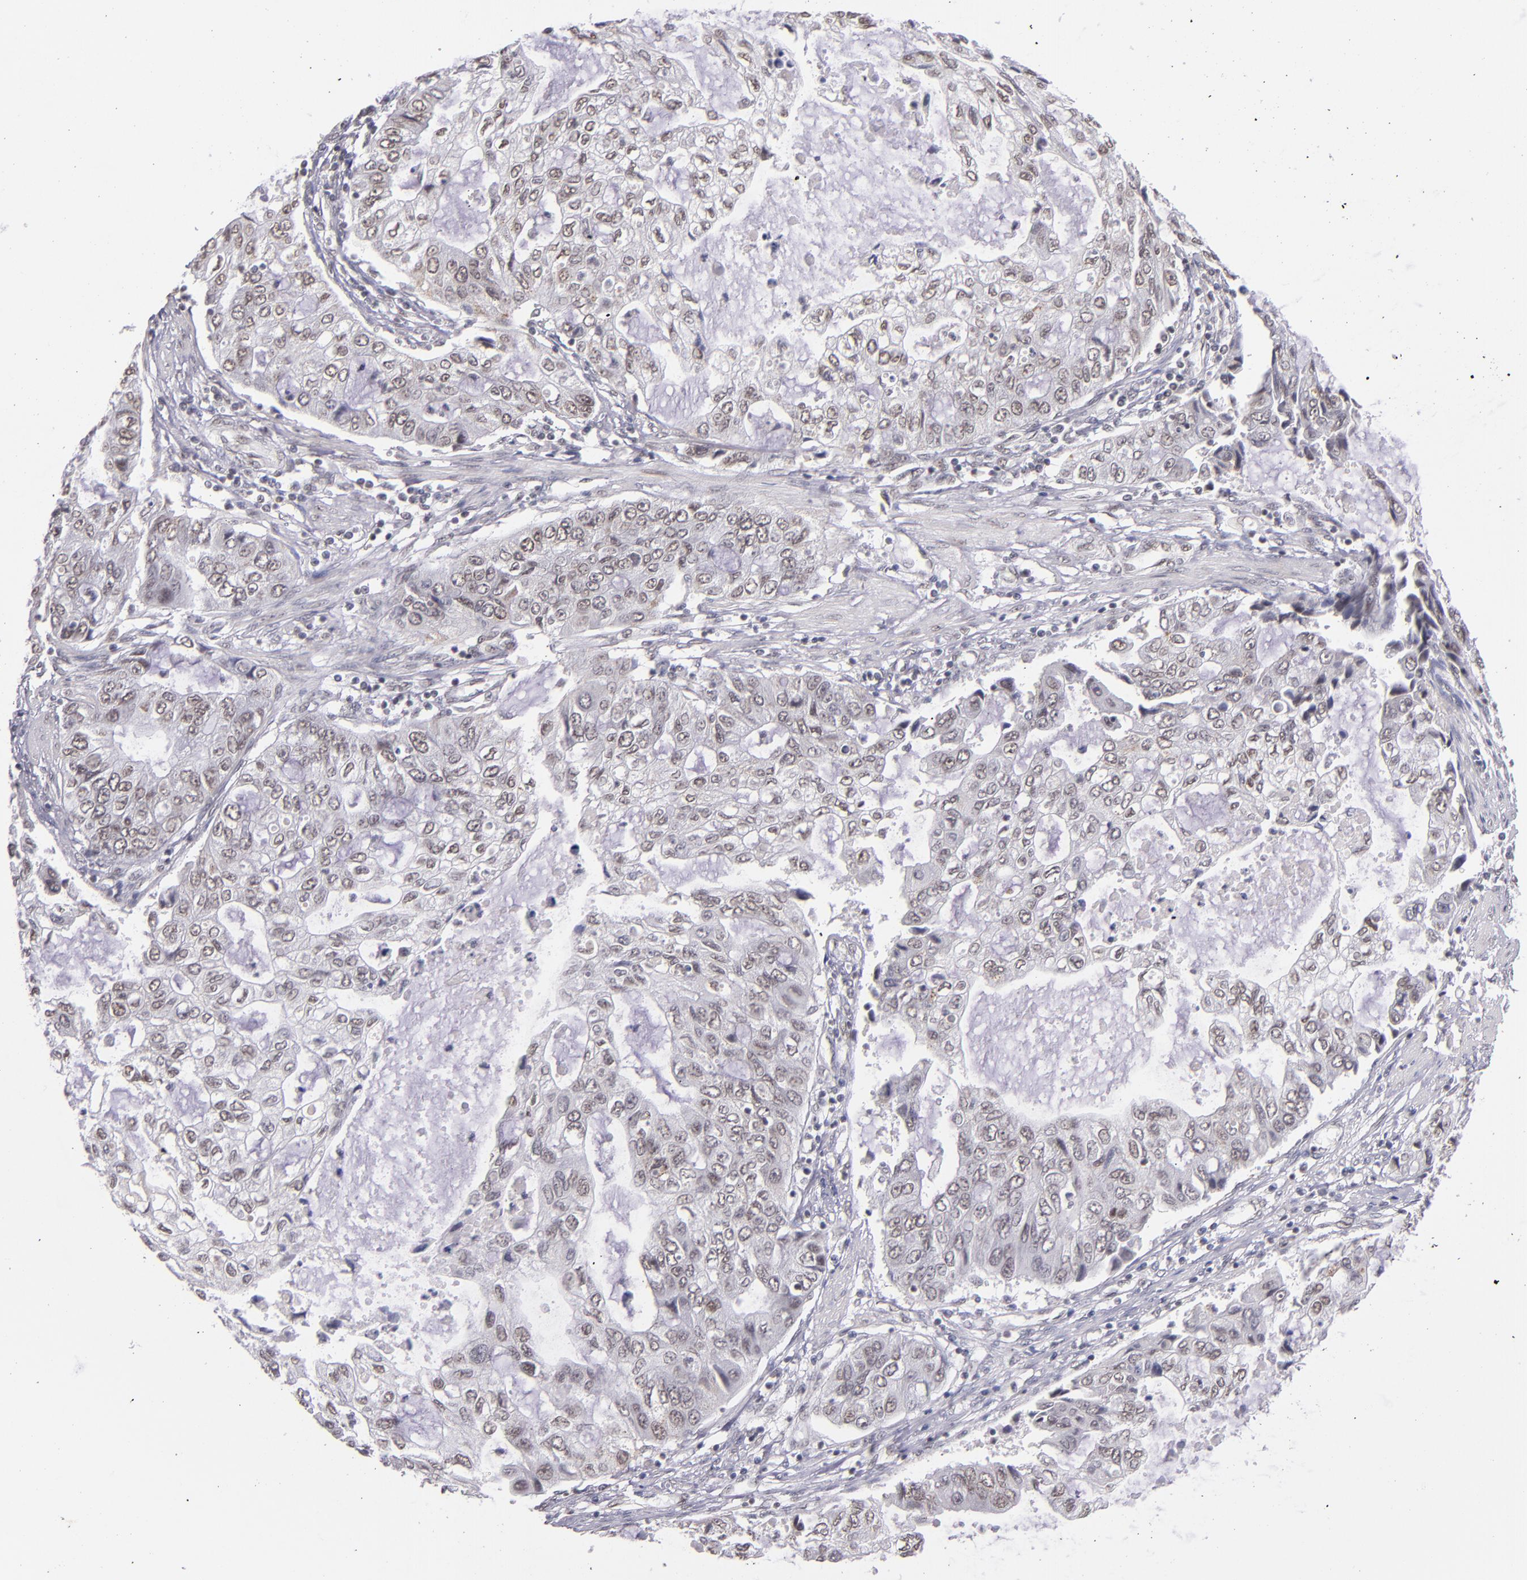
{"staining": {"intensity": "weak", "quantity": ">75%", "location": "nuclear"}, "tissue": "stomach cancer", "cell_type": "Tumor cells", "image_type": "cancer", "snomed": [{"axis": "morphology", "description": "Adenocarcinoma, NOS"}, {"axis": "topography", "description": "Stomach, upper"}], "caption": "Human stomach adenocarcinoma stained with a protein marker displays weak staining in tumor cells.", "gene": "ZNF148", "patient": {"sex": "female", "age": 52}}